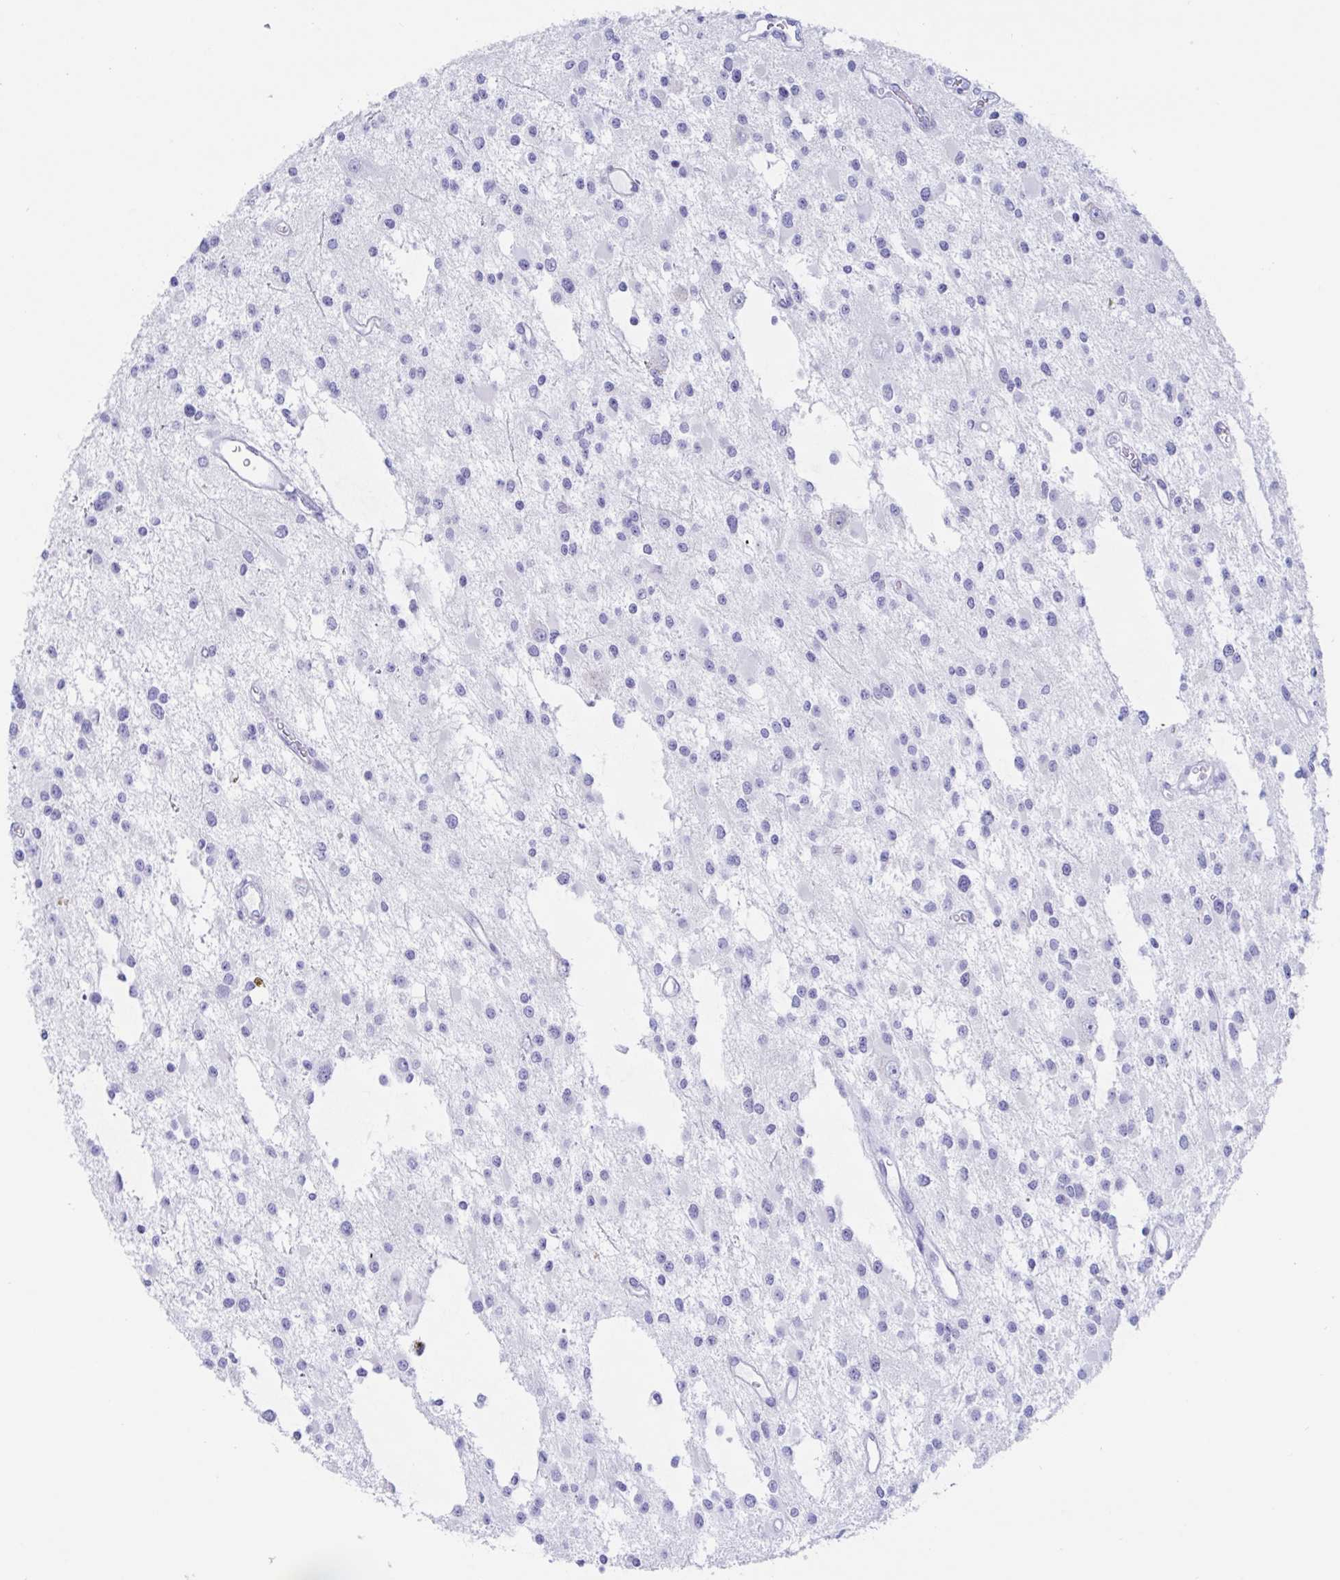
{"staining": {"intensity": "negative", "quantity": "none", "location": "none"}, "tissue": "glioma", "cell_type": "Tumor cells", "image_type": "cancer", "snomed": [{"axis": "morphology", "description": "Glioma, malignant, Low grade"}, {"axis": "topography", "description": "Brain"}], "caption": "DAB (3,3'-diaminobenzidine) immunohistochemical staining of human glioma shows no significant expression in tumor cells.", "gene": "CDX4", "patient": {"sex": "male", "age": 43}}